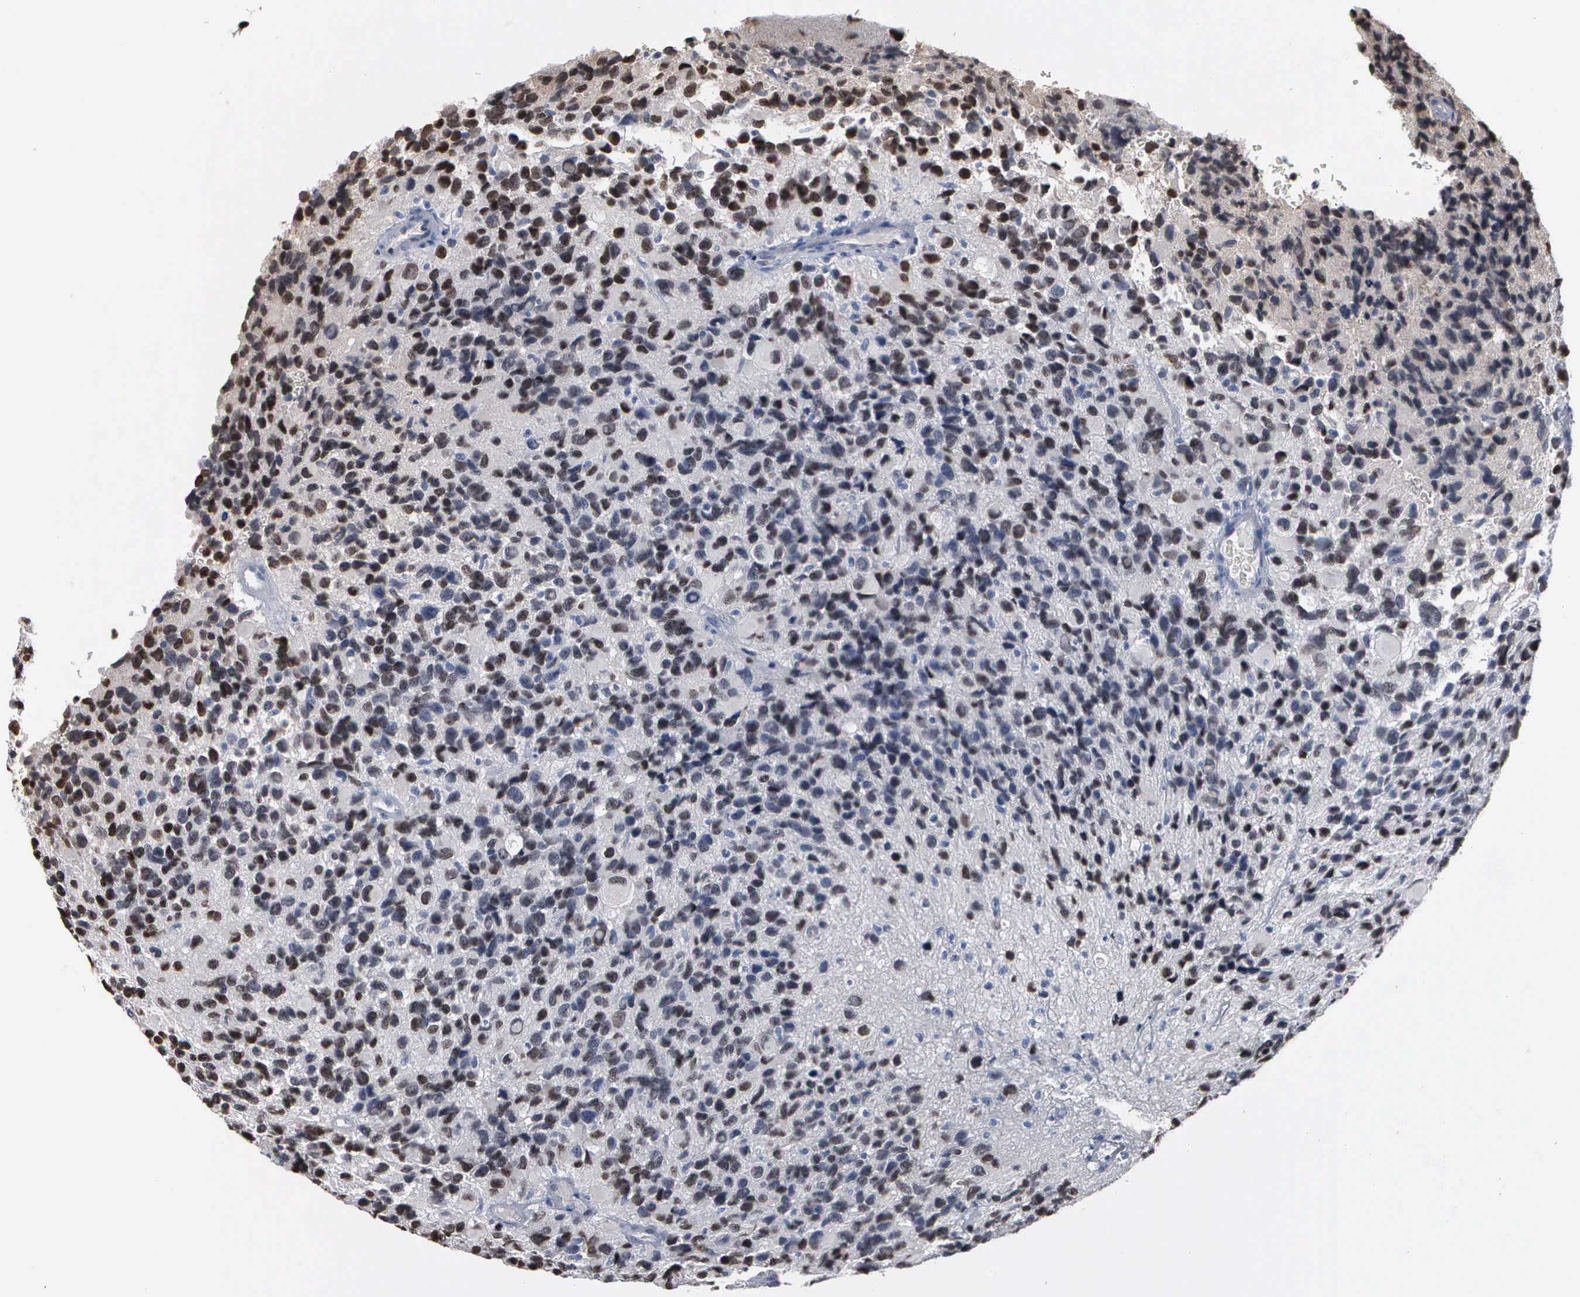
{"staining": {"intensity": "negative", "quantity": "none", "location": "none"}, "tissue": "glioma", "cell_type": "Tumor cells", "image_type": "cancer", "snomed": [{"axis": "morphology", "description": "Glioma, malignant, High grade"}, {"axis": "topography", "description": "Brain"}], "caption": "This is an IHC photomicrograph of glioma. There is no expression in tumor cells.", "gene": "FGF2", "patient": {"sex": "male", "age": 77}}